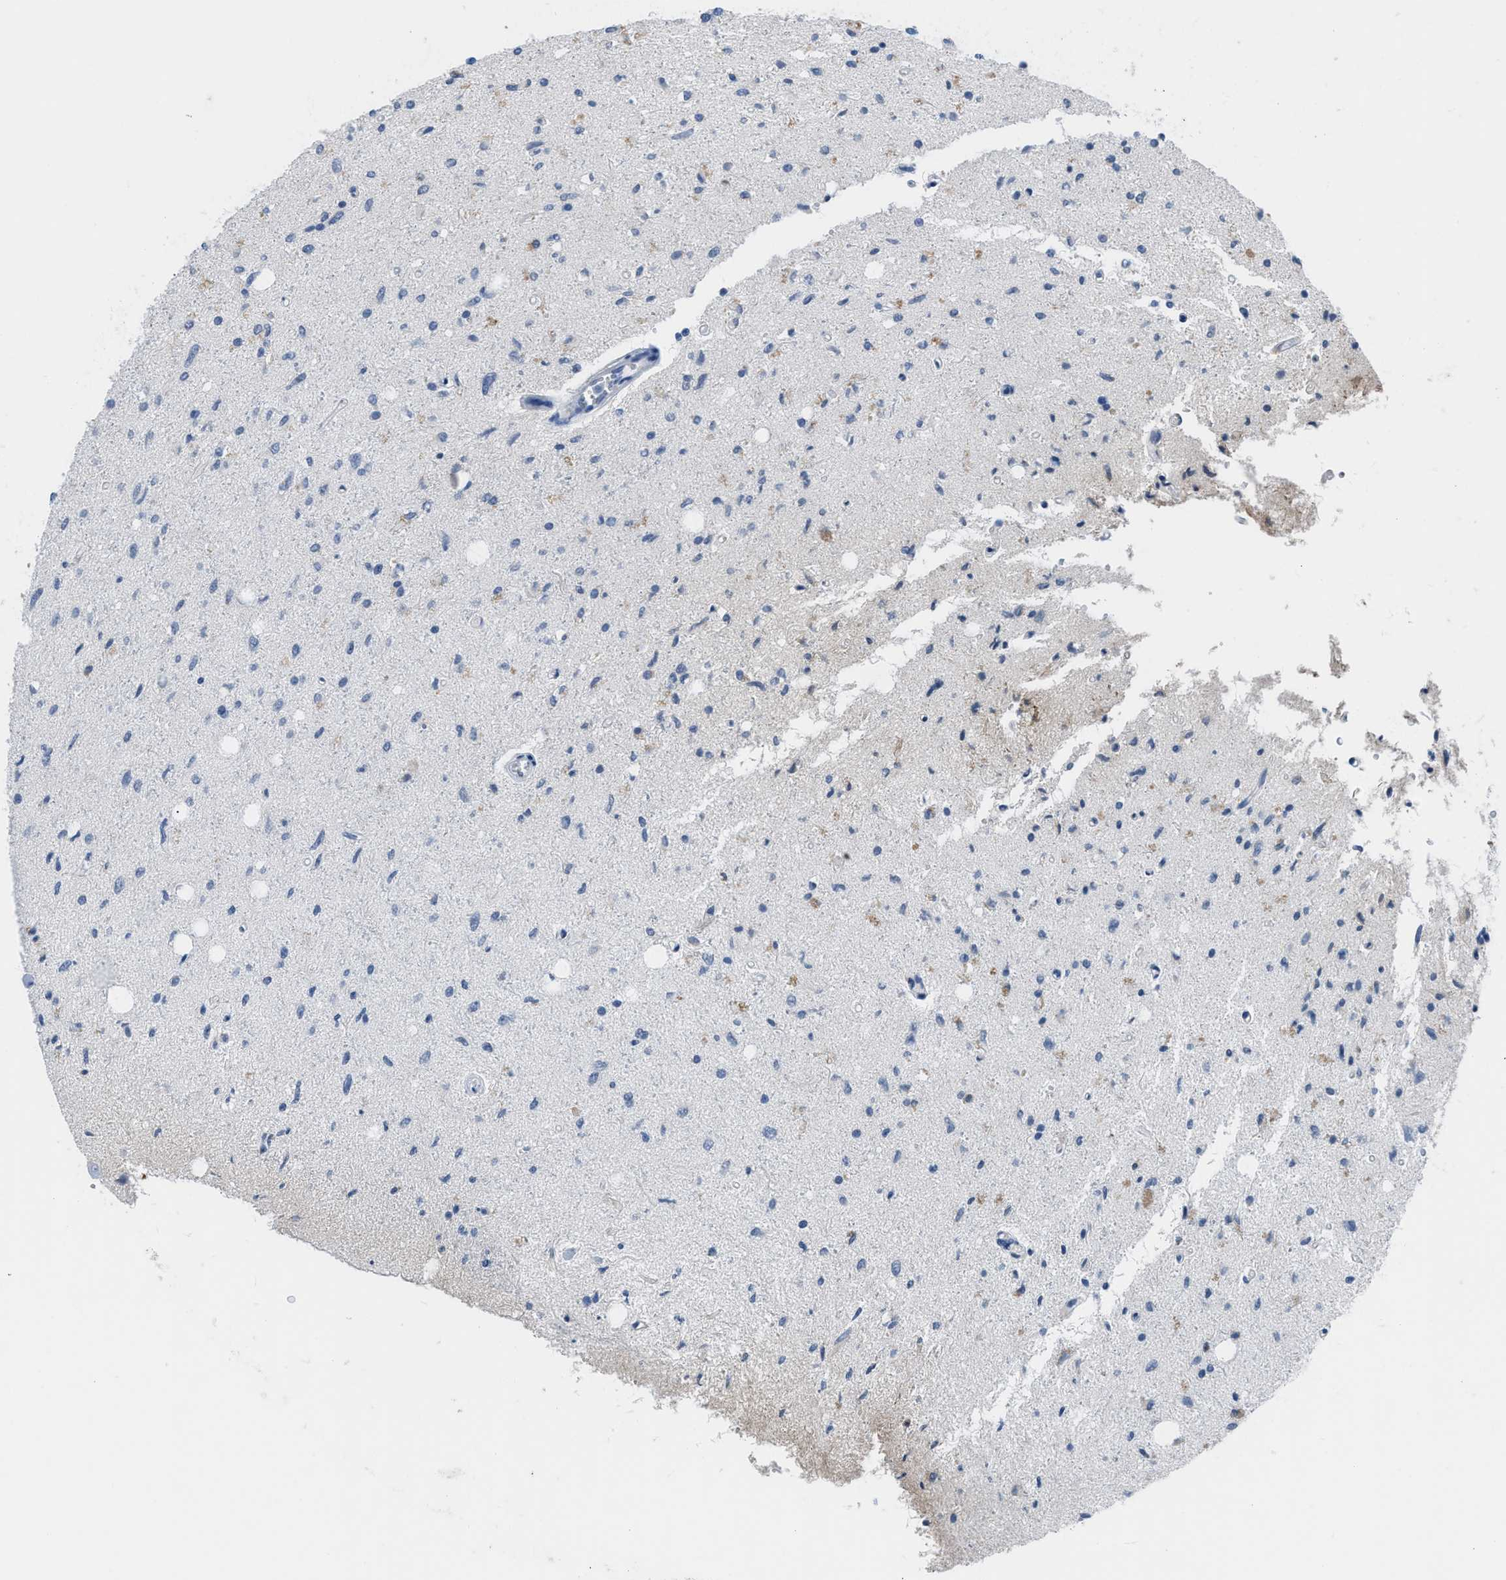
{"staining": {"intensity": "negative", "quantity": "none", "location": "none"}, "tissue": "glioma", "cell_type": "Tumor cells", "image_type": "cancer", "snomed": [{"axis": "morphology", "description": "Glioma, malignant, Low grade"}, {"axis": "topography", "description": "Brain"}], "caption": "This micrograph is of malignant low-grade glioma stained with IHC to label a protein in brown with the nuclei are counter-stained blue. There is no positivity in tumor cells.", "gene": "HPX", "patient": {"sex": "male", "age": 77}}